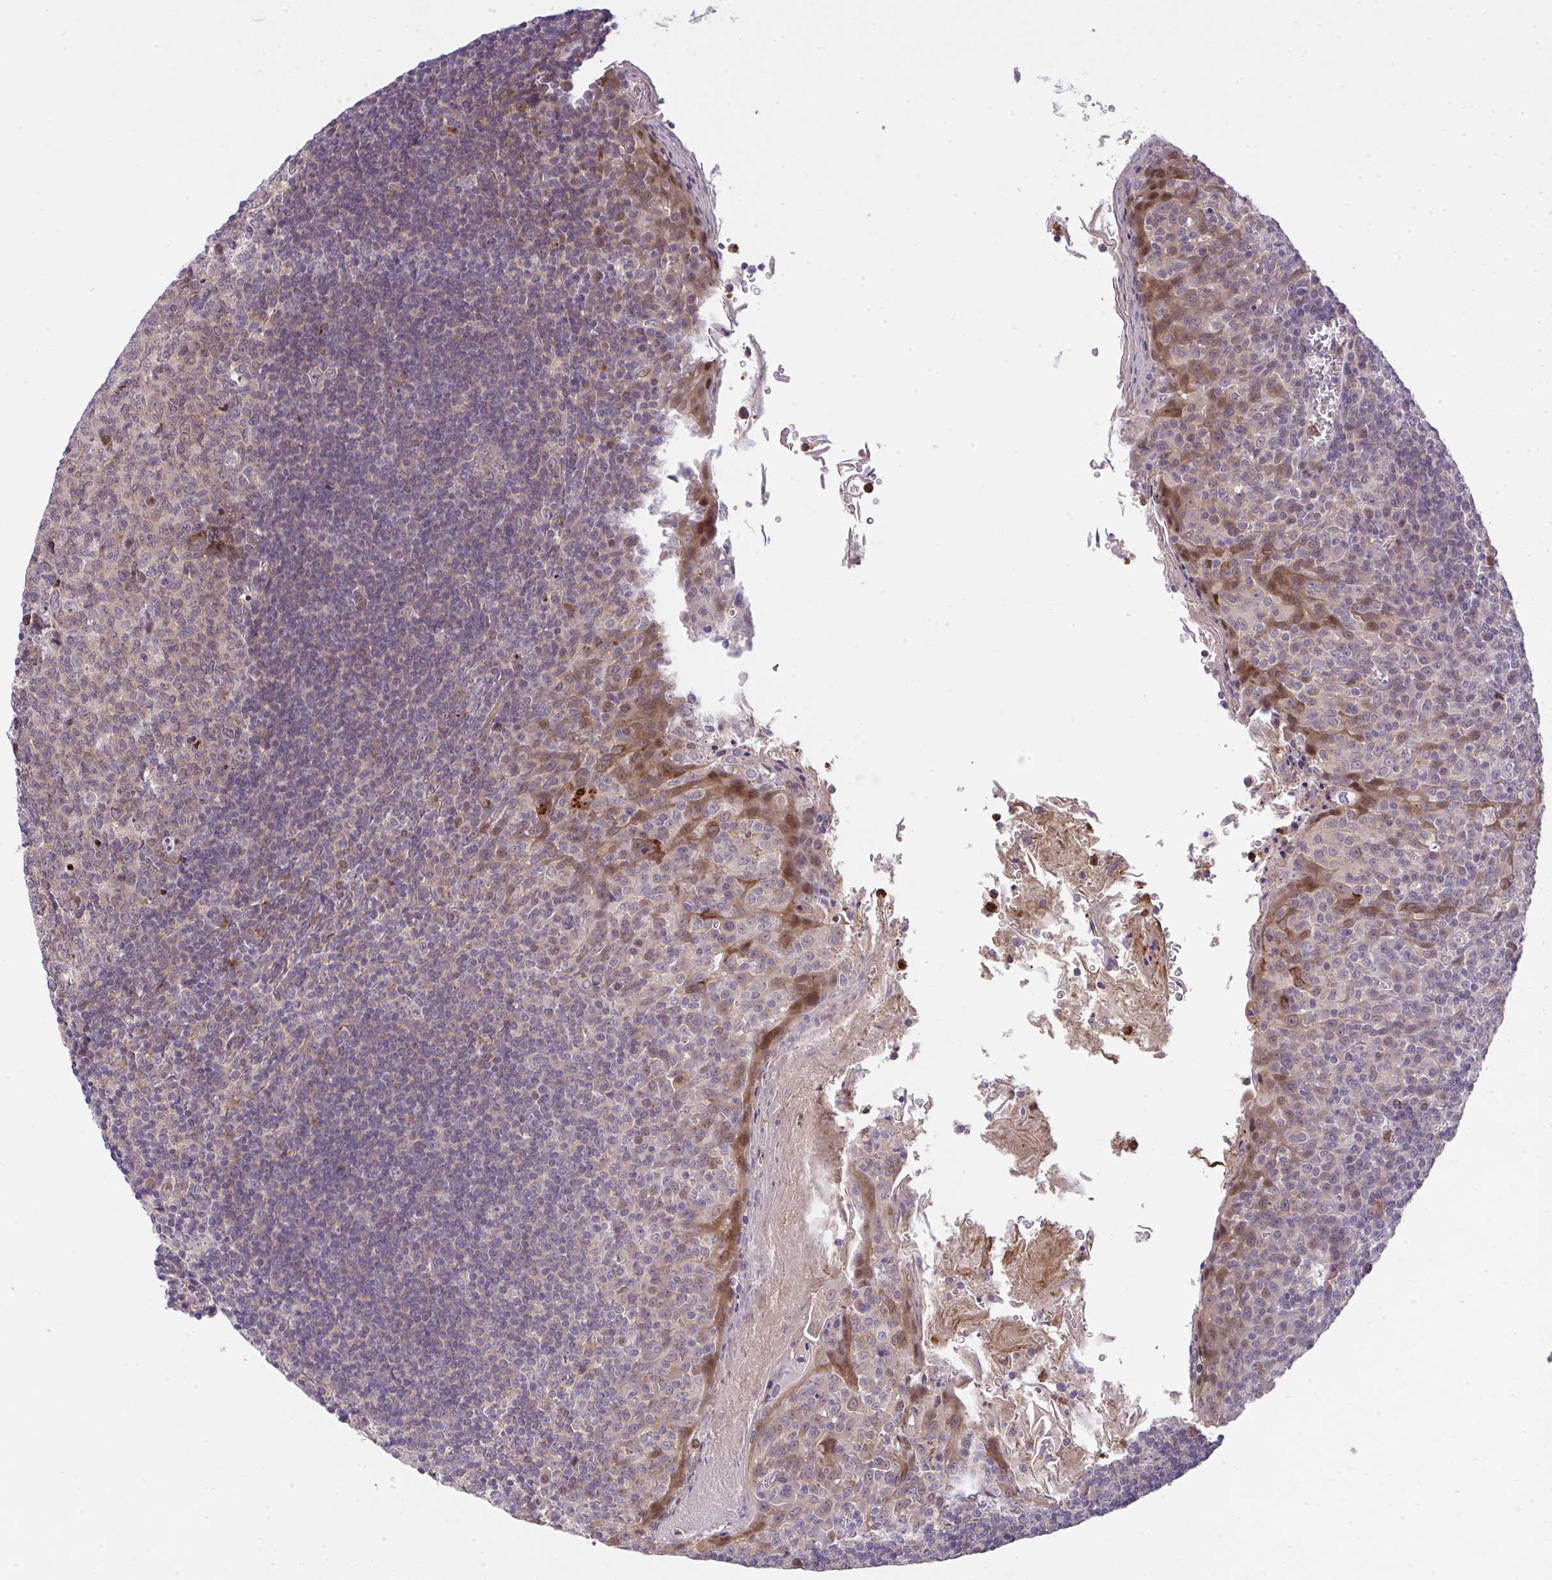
{"staining": {"intensity": "weak", "quantity": ">75%", "location": "cytoplasmic/membranous"}, "tissue": "tonsil", "cell_type": "Germinal center cells", "image_type": "normal", "snomed": [{"axis": "morphology", "description": "Normal tissue, NOS"}, {"axis": "topography", "description": "Tonsil"}], "caption": "Immunohistochemistry (IHC) image of benign tonsil: tonsil stained using IHC exhibits low levels of weak protein expression localized specifically in the cytoplasmic/membranous of germinal center cells, appearing as a cytoplasmic/membranous brown color.", "gene": "CHIA", "patient": {"sex": "male", "age": 27}}